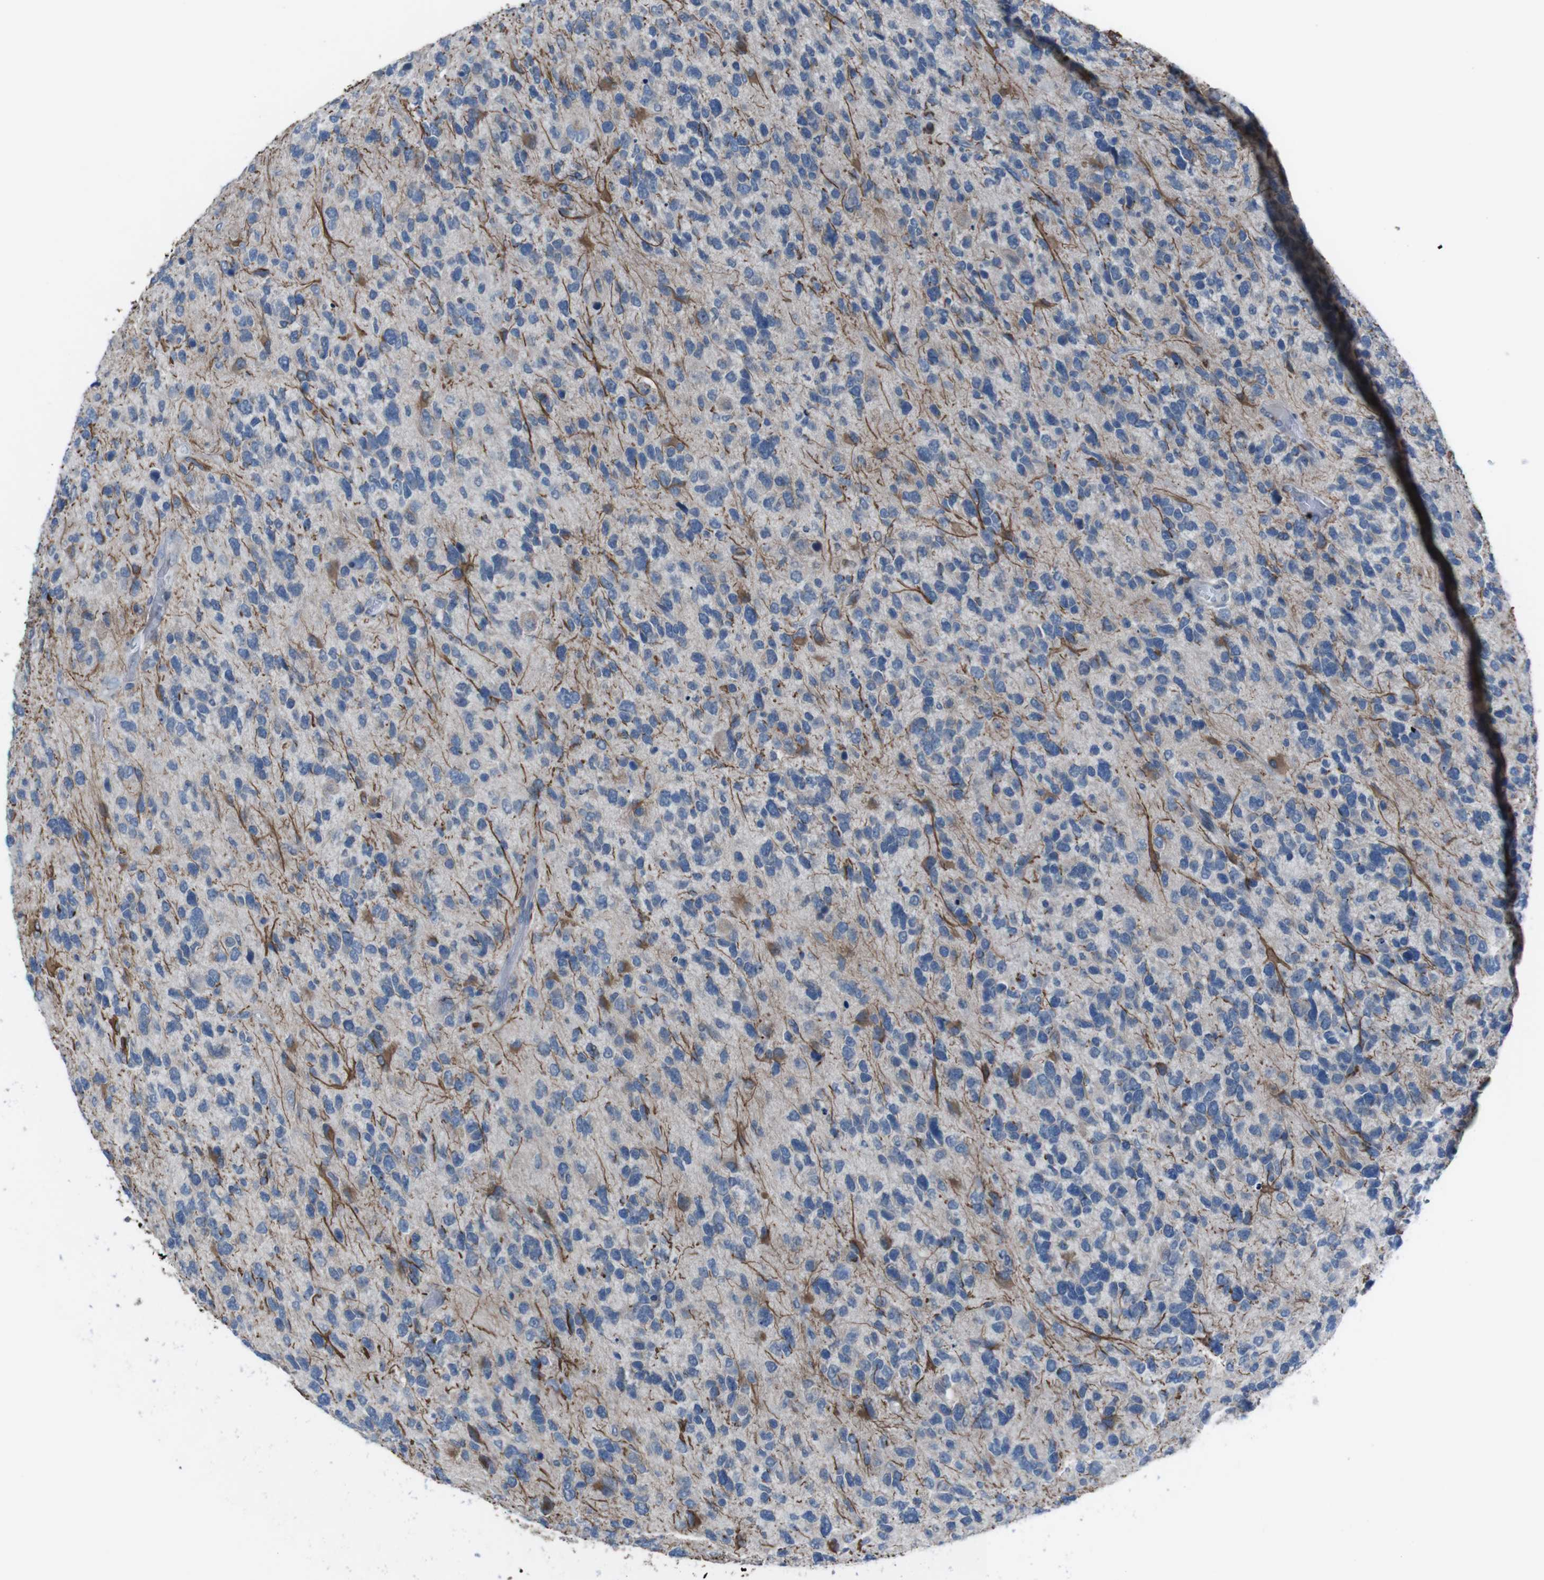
{"staining": {"intensity": "moderate", "quantity": "<25%", "location": "cytoplasmic/membranous"}, "tissue": "glioma", "cell_type": "Tumor cells", "image_type": "cancer", "snomed": [{"axis": "morphology", "description": "Glioma, malignant, High grade"}, {"axis": "topography", "description": "Brain"}], "caption": "Glioma stained with immunohistochemistry (IHC) exhibits moderate cytoplasmic/membranous staining in approximately <25% of tumor cells. (DAB IHC, brown staining for protein, blue staining for nuclei).", "gene": "CDH22", "patient": {"sex": "female", "age": 58}}